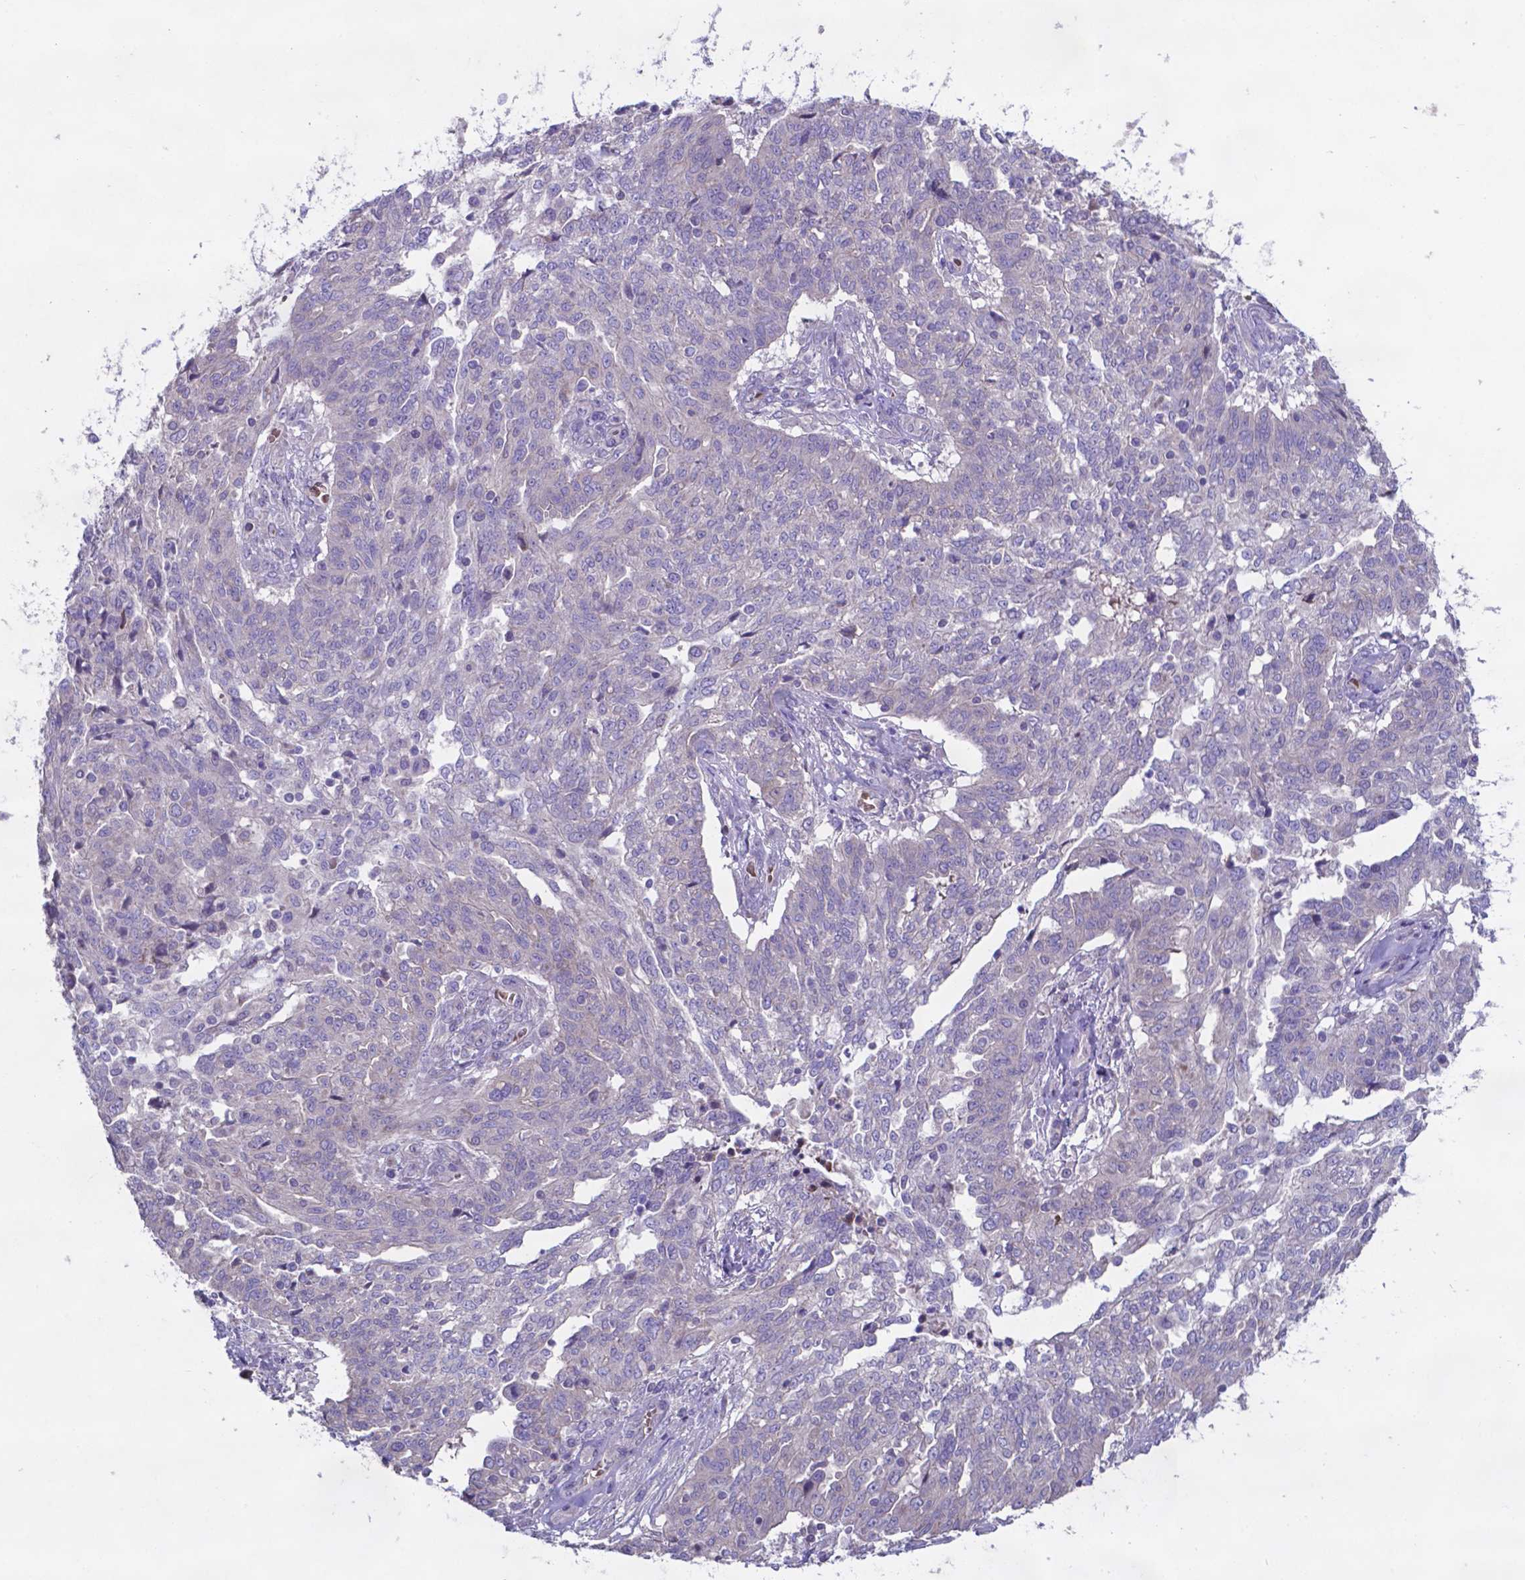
{"staining": {"intensity": "negative", "quantity": "none", "location": "none"}, "tissue": "ovarian cancer", "cell_type": "Tumor cells", "image_type": "cancer", "snomed": [{"axis": "morphology", "description": "Cystadenocarcinoma, serous, NOS"}, {"axis": "topography", "description": "Ovary"}], "caption": "Immunohistochemistry (IHC) micrograph of ovarian cancer (serous cystadenocarcinoma) stained for a protein (brown), which reveals no positivity in tumor cells.", "gene": "TYRO3", "patient": {"sex": "female", "age": 67}}